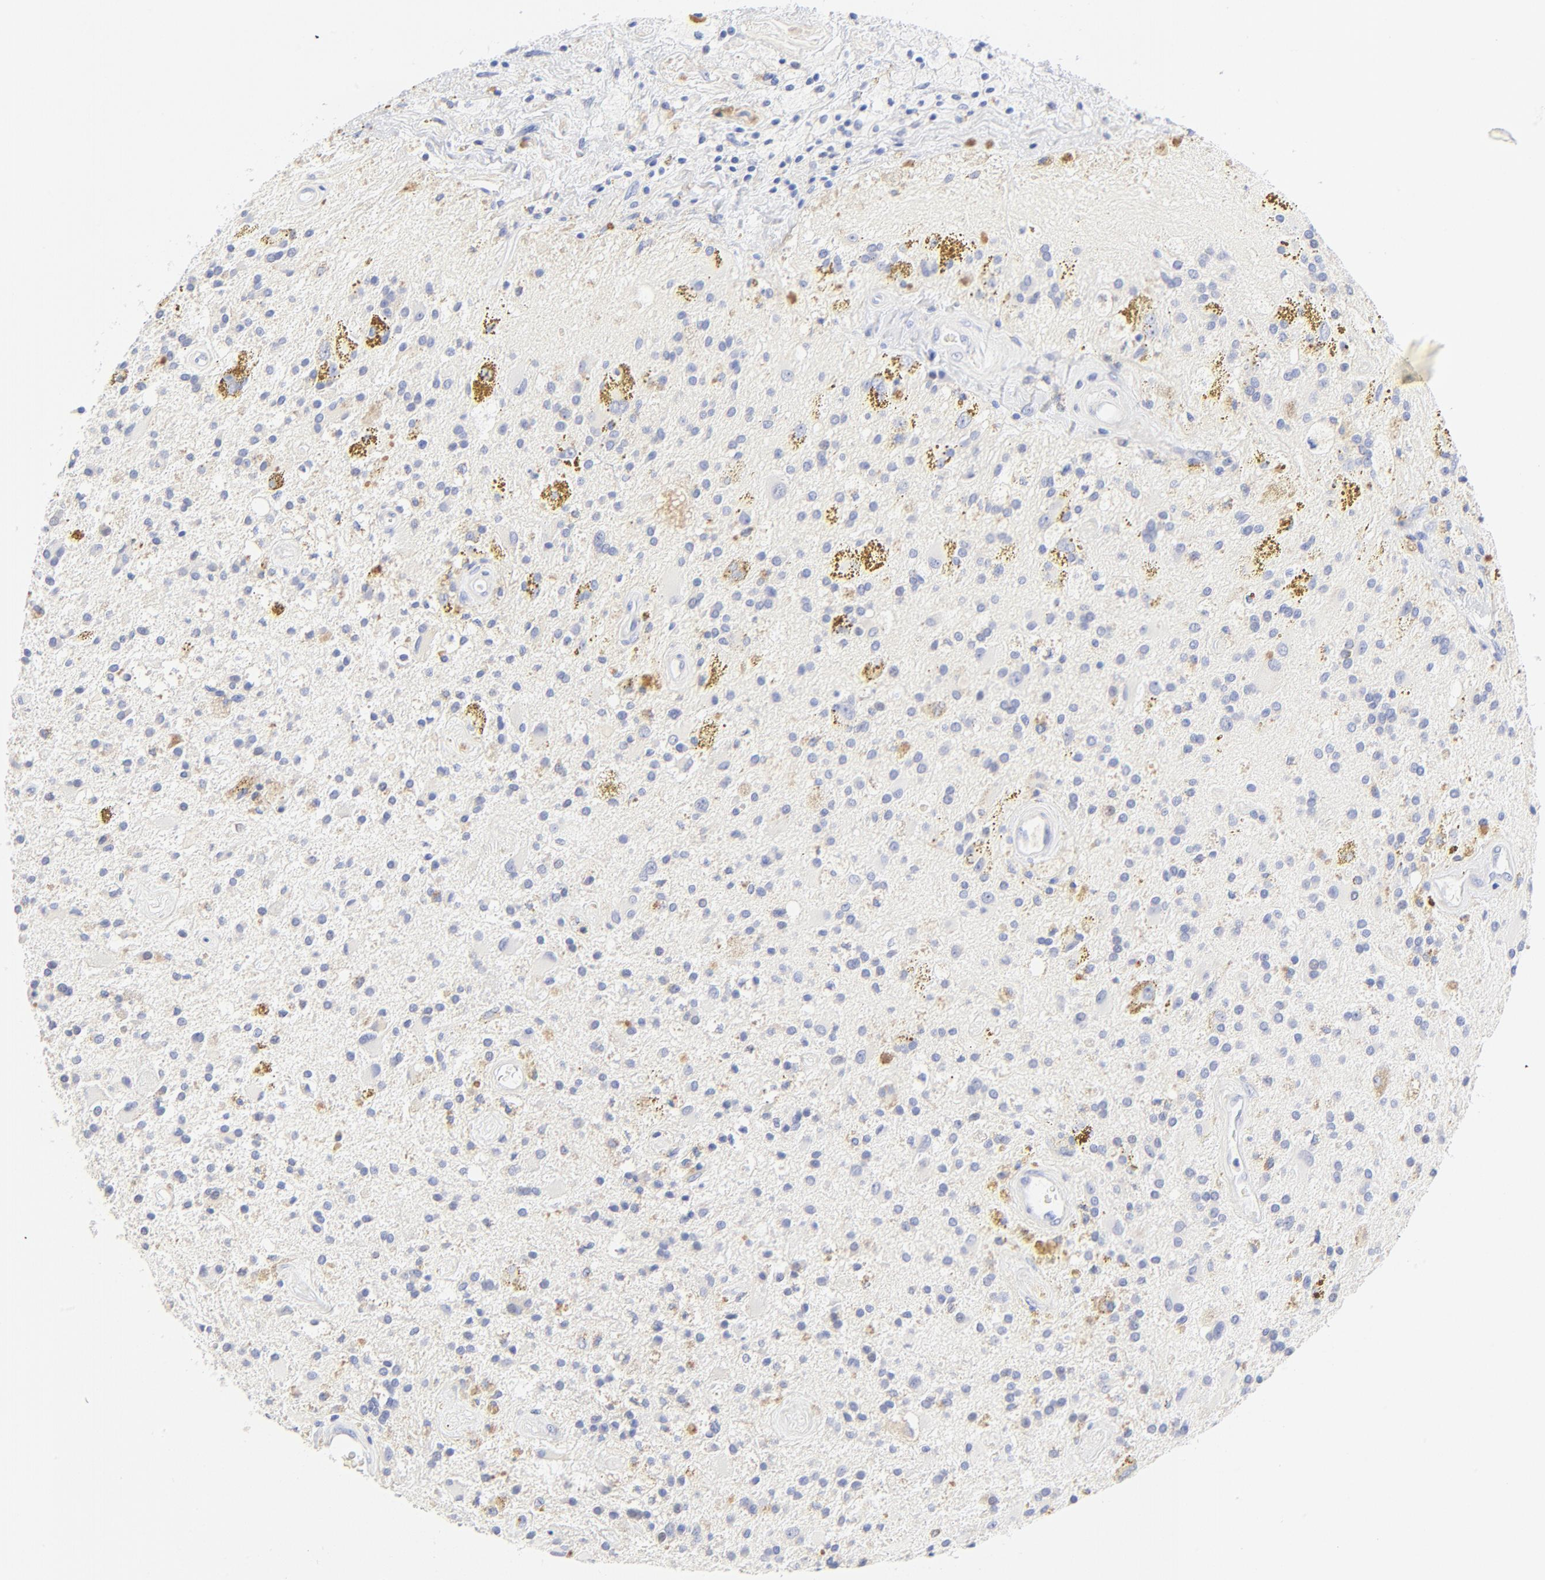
{"staining": {"intensity": "moderate", "quantity": "<25%", "location": "cytoplasmic/membranous"}, "tissue": "glioma", "cell_type": "Tumor cells", "image_type": "cancer", "snomed": [{"axis": "morphology", "description": "Glioma, malignant, Low grade"}, {"axis": "topography", "description": "Brain"}], "caption": "Immunohistochemistry photomicrograph of neoplastic tissue: malignant glioma (low-grade) stained using IHC shows low levels of moderate protein expression localized specifically in the cytoplasmic/membranous of tumor cells, appearing as a cytoplasmic/membranous brown color.", "gene": "SULT4A1", "patient": {"sex": "male", "age": 58}}